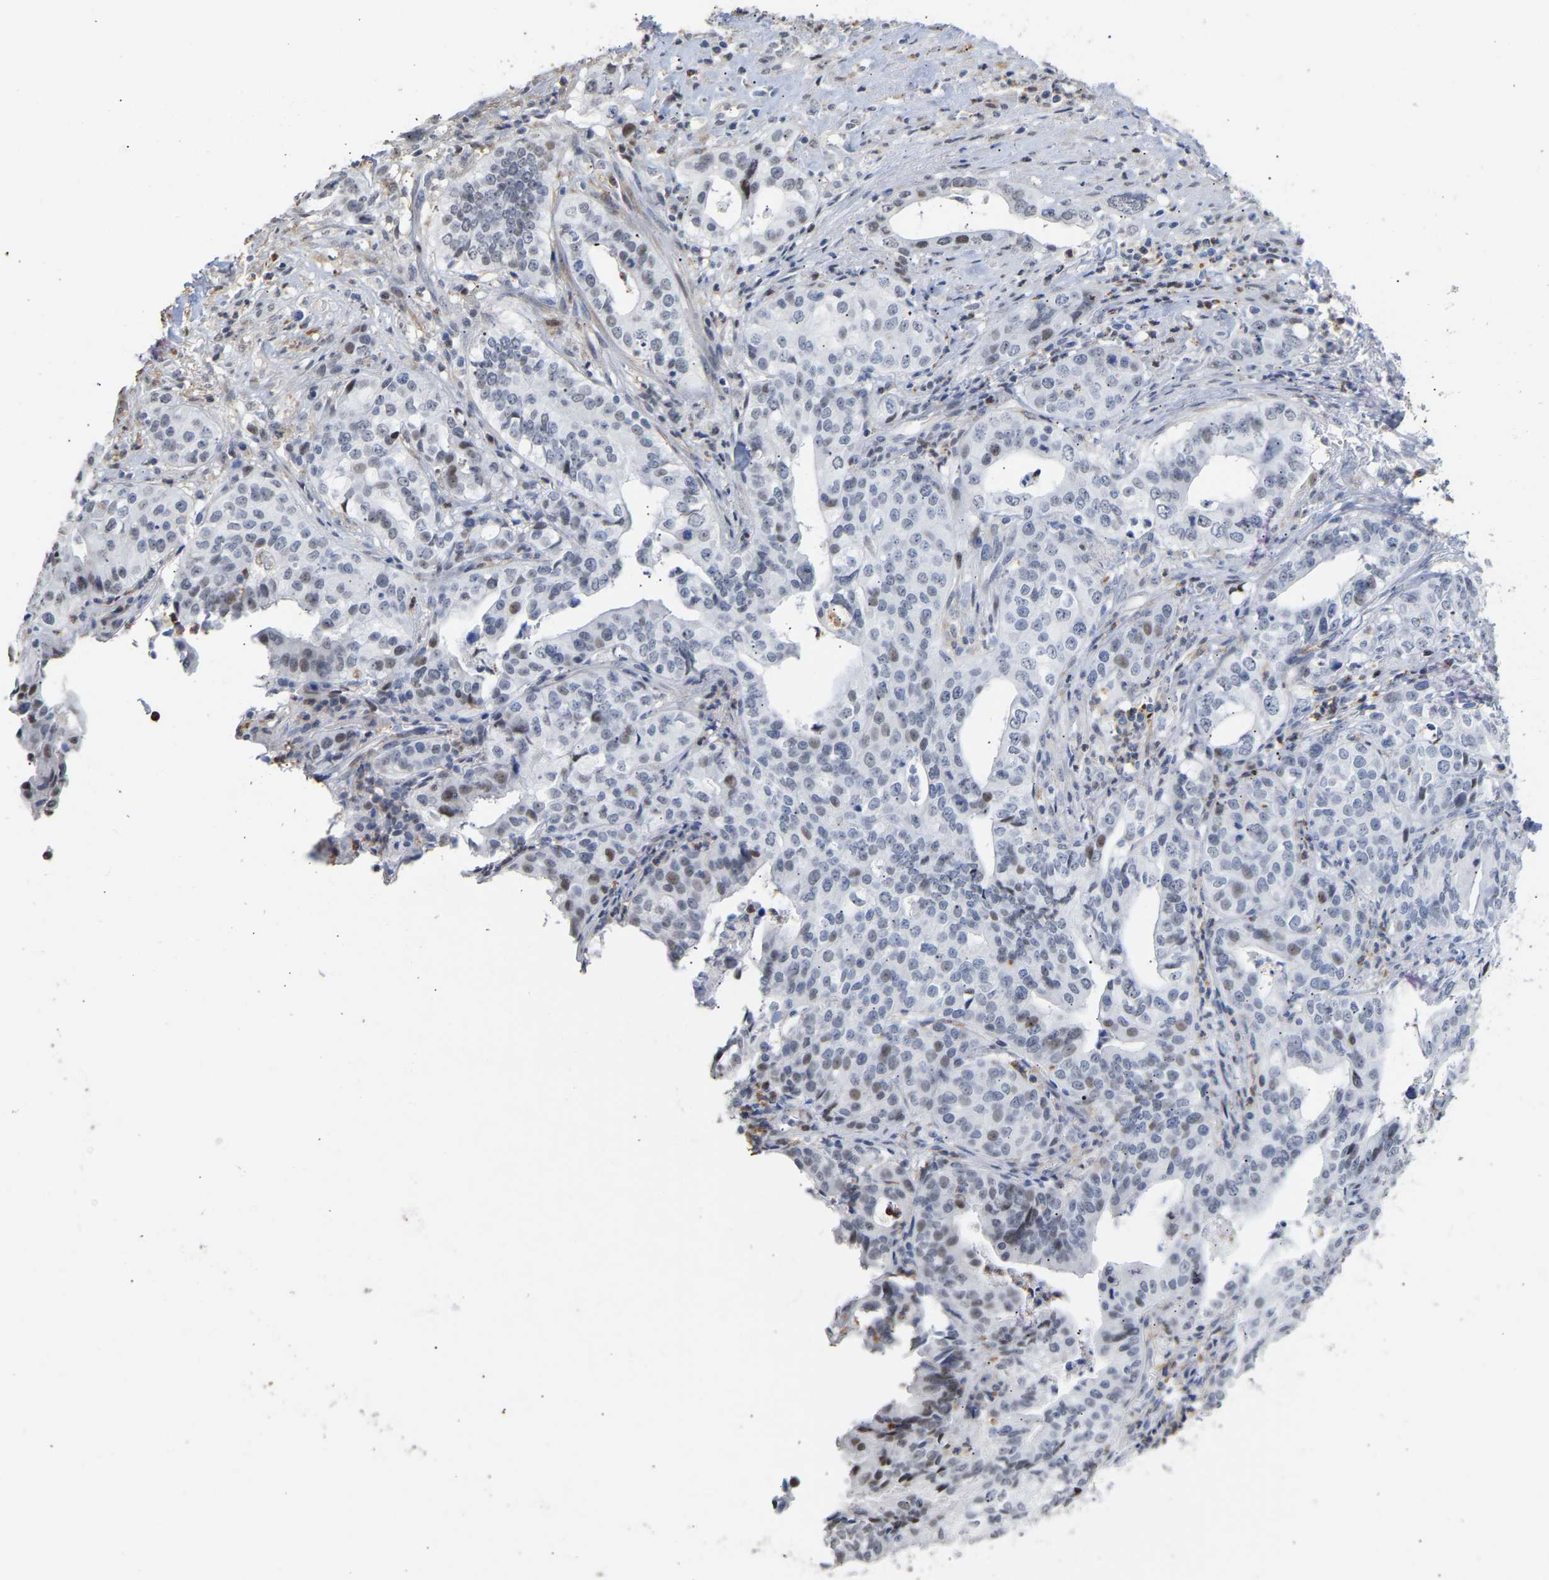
{"staining": {"intensity": "moderate", "quantity": "25%-75%", "location": "nuclear"}, "tissue": "liver cancer", "cell_type": "Tumor cells", "image_type": "cancer", "snomed": [{"axis": "morphology", "description": "Cholangiocarcinoma"}, {"axis": "topography", "description": "Liver"}], "caption": "Liver cancer stained with IHC displays moderate nuclear expression in about 25%-75% of tumor cells. Using DAB (3,3'-diaminobenzidine) (brown) and hematoxylin (blue) stains, captured at high magnification using brightfield microscopy.", "gene": "AMPH", "patient": {"sex": "female", "age": 61}}